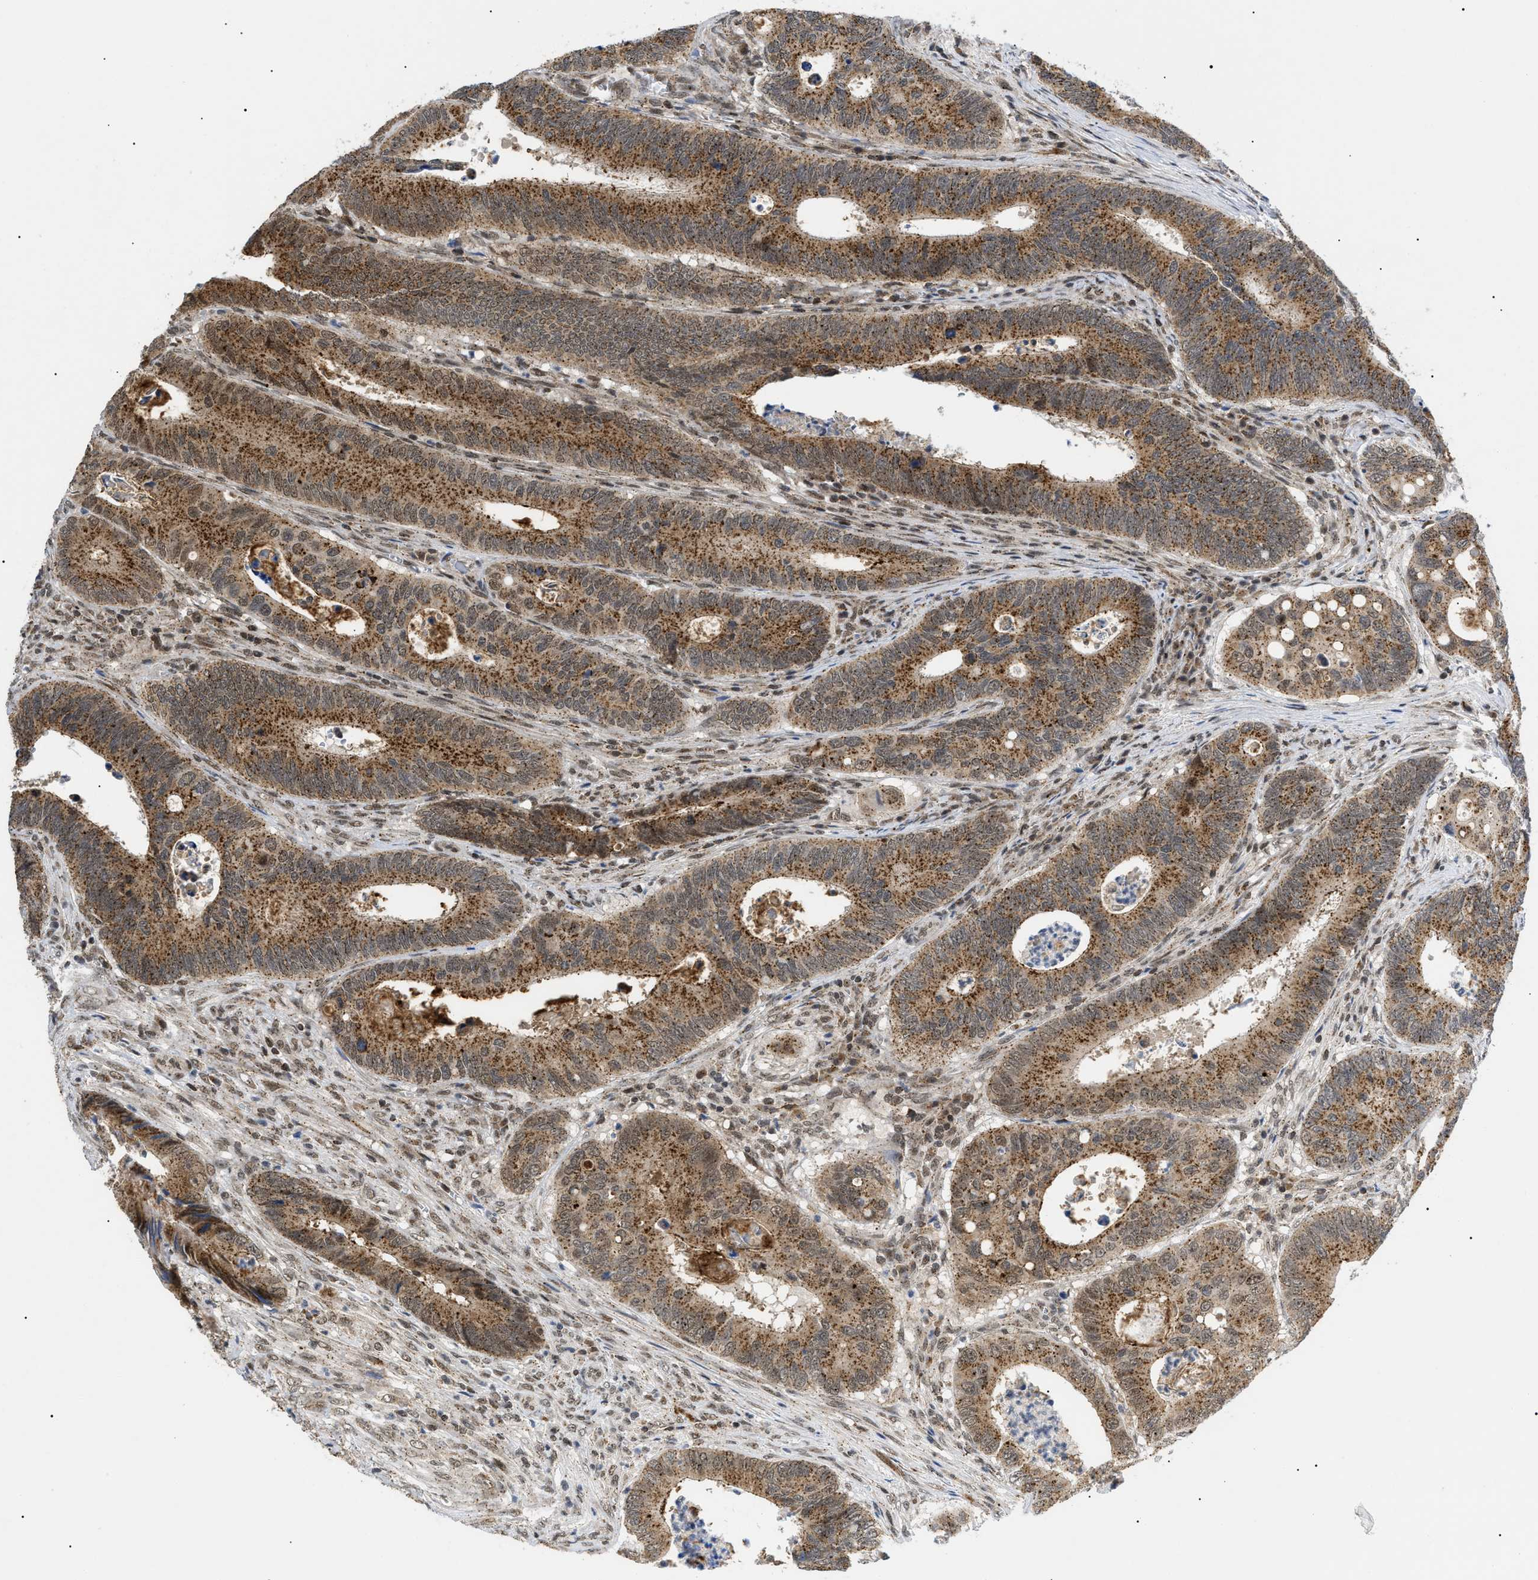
{"staining": {"intensity": "moderate", "quantity": ">75%", "location": "cytoplasmic/membranous"}, "tissue": "colorectal cancer", "cell_type": "Tumor cells", "image_type": "cancer", "snomed": [{"axis": "morphology", "description": "Inflammation, NOS"}, {"axis": "morphology", "description": "Adenocarcinoma, NOS"}, {"axis": "topography", "description": "Colon"}], "caption": "About >75% of tumor cells in human adenocarcinoma (colorectal) display moderate cytoplasmic/membranous protein staining as visualized by brown immunohistochemical staining.", "gene": "ZBTB11", "patient": {"sex": "male", "age": 72}}